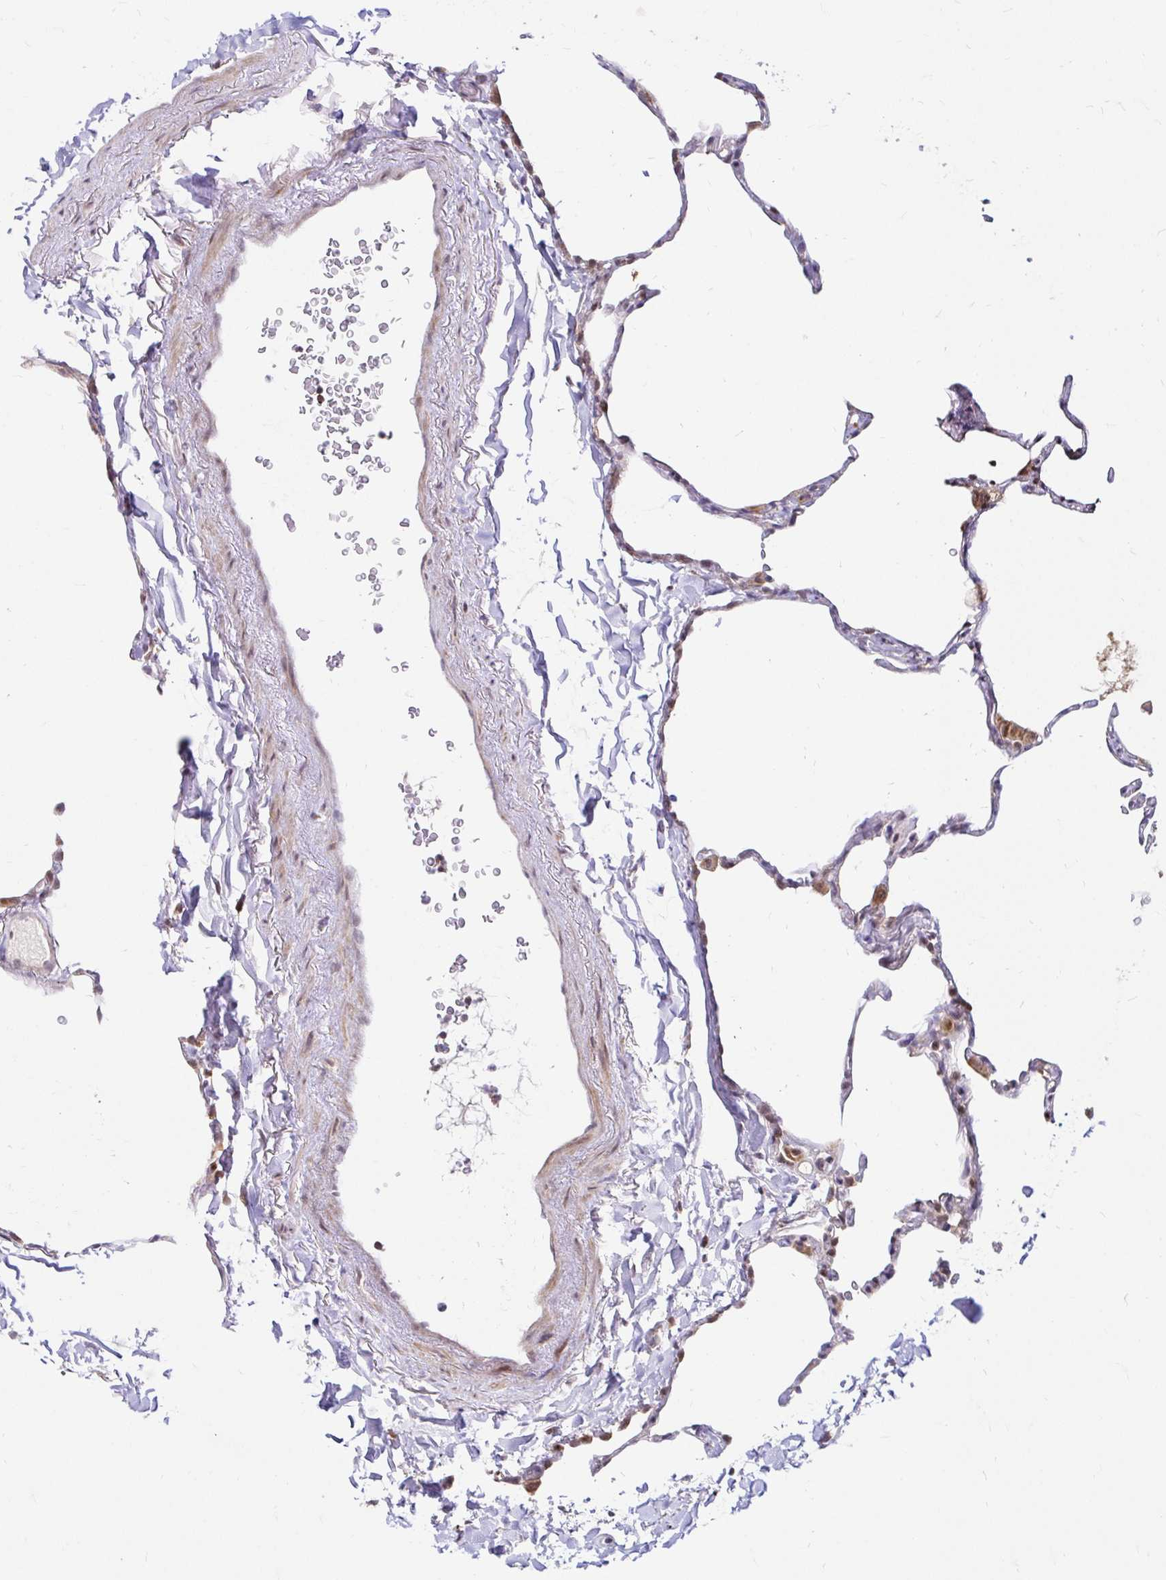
{"staining": {"intensity": "weak", "quantity": "25%-75%", "location": "cytoplasmic/membranous"}, "tissue": "lung", "cell_type": "Alveolar cells", "image_type": "normal", "snomed": [{"axis": "morphology", "description": "Normal tissue, NOS"}, {"axis": "topography", "description": "Lung"}], "caption": "Lung stained with DAB immunohistochemistry (IHC) shows low levels of weak cytoplasmic/membranous expression in approximately 25%-75% of alveolar cells.", "gene": "TIMM50", "patient": {"sex": "male", "age": 65}}